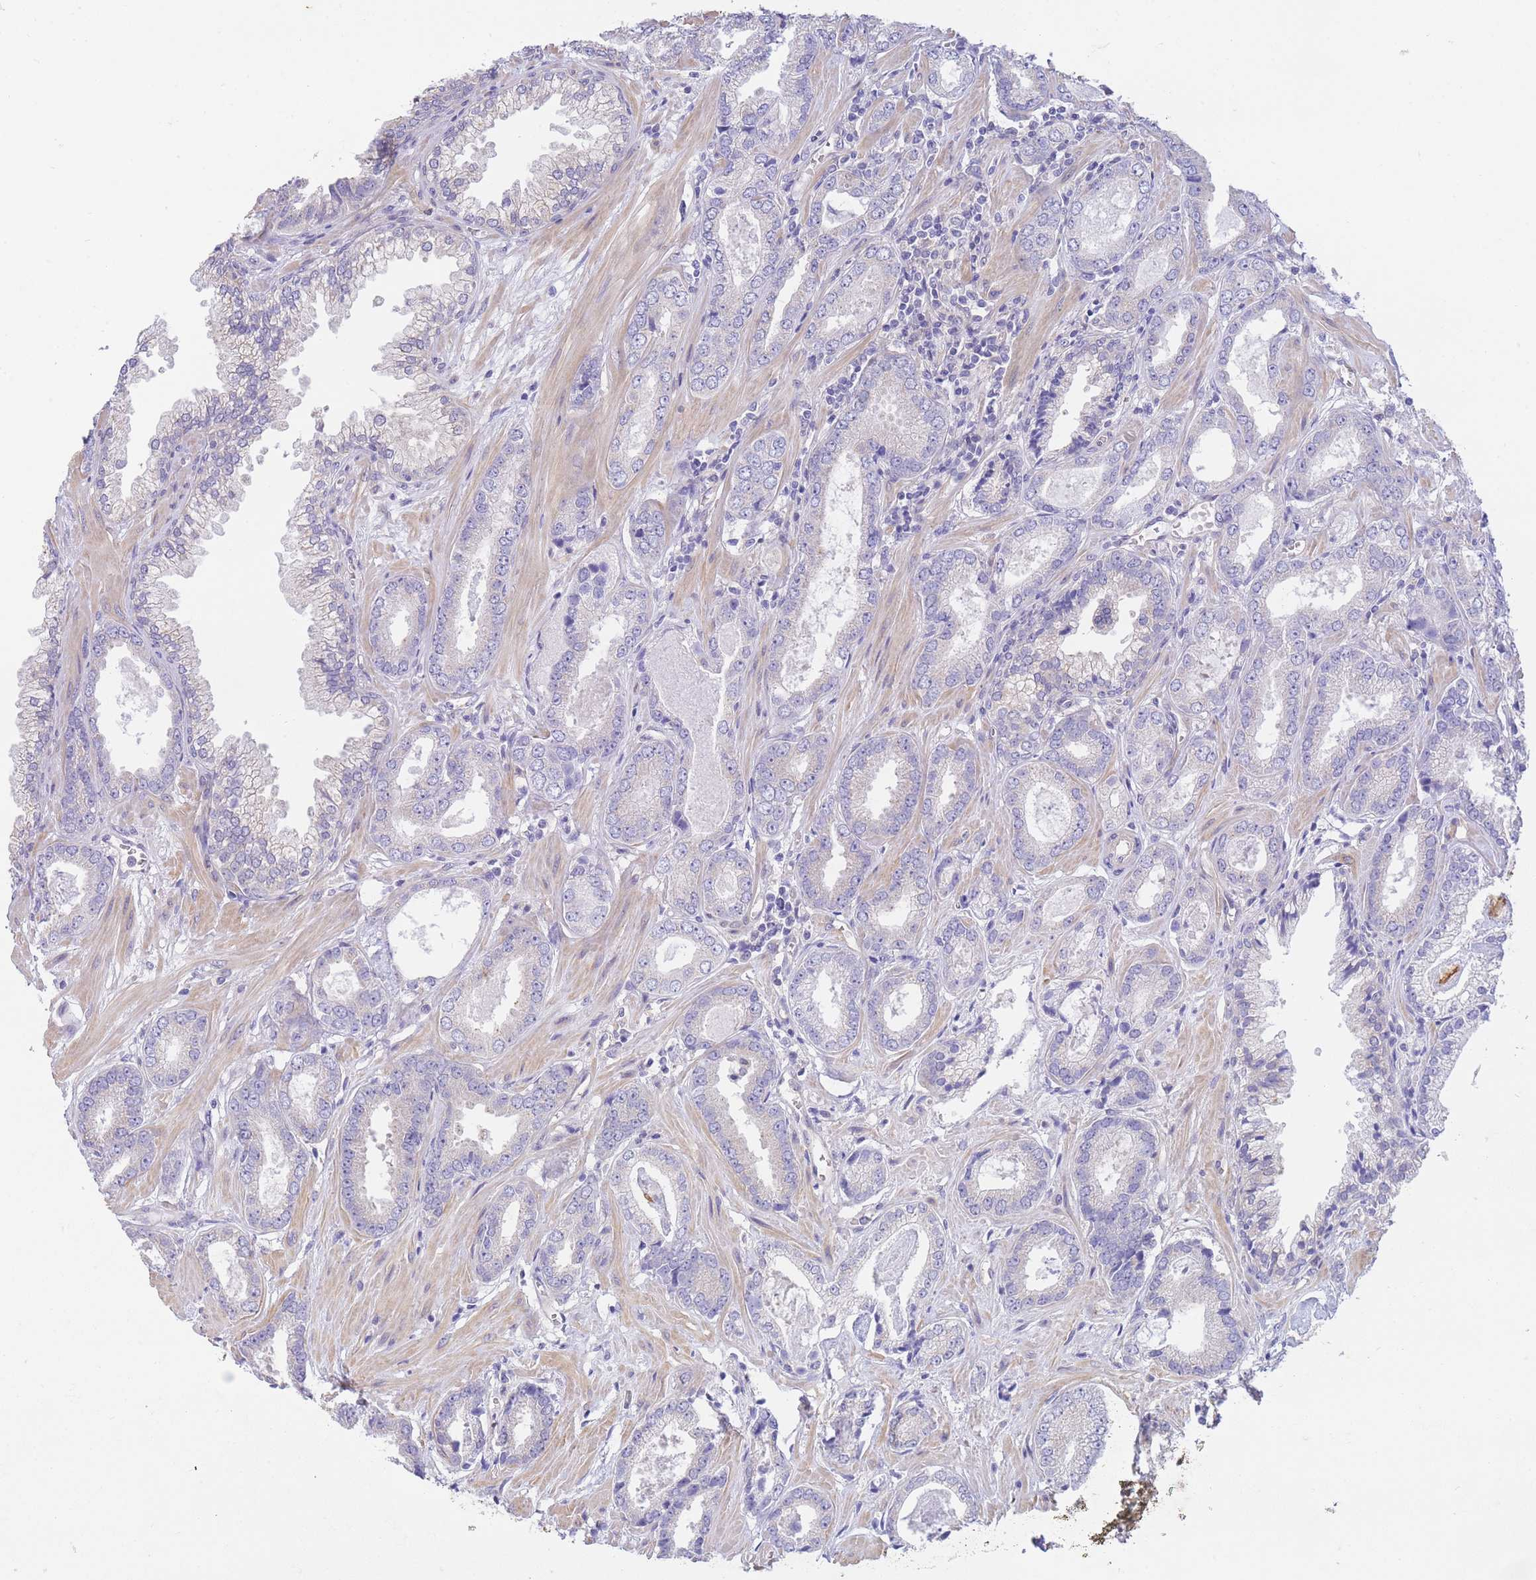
{"staining": {"intensity": "negative", "quantity": "none", "location": "none"}, "tissue": "prostate cancer", "cell_type": "Tumor cells", "image_type": "cancer", "snomed": [{"axis": "morphology", "description": "Adenocarcinoma, Low grade"}, {"axis": "topography", "description": "Prostate"}], "caption": "IHC histopathology image of prostate cancer (low-grade adenocarcinoma) stained for a protein (brown), which shows no staining in tumor cells.", "gene": "SUGT1", "patient": {"sex": "male", "age": 60}}